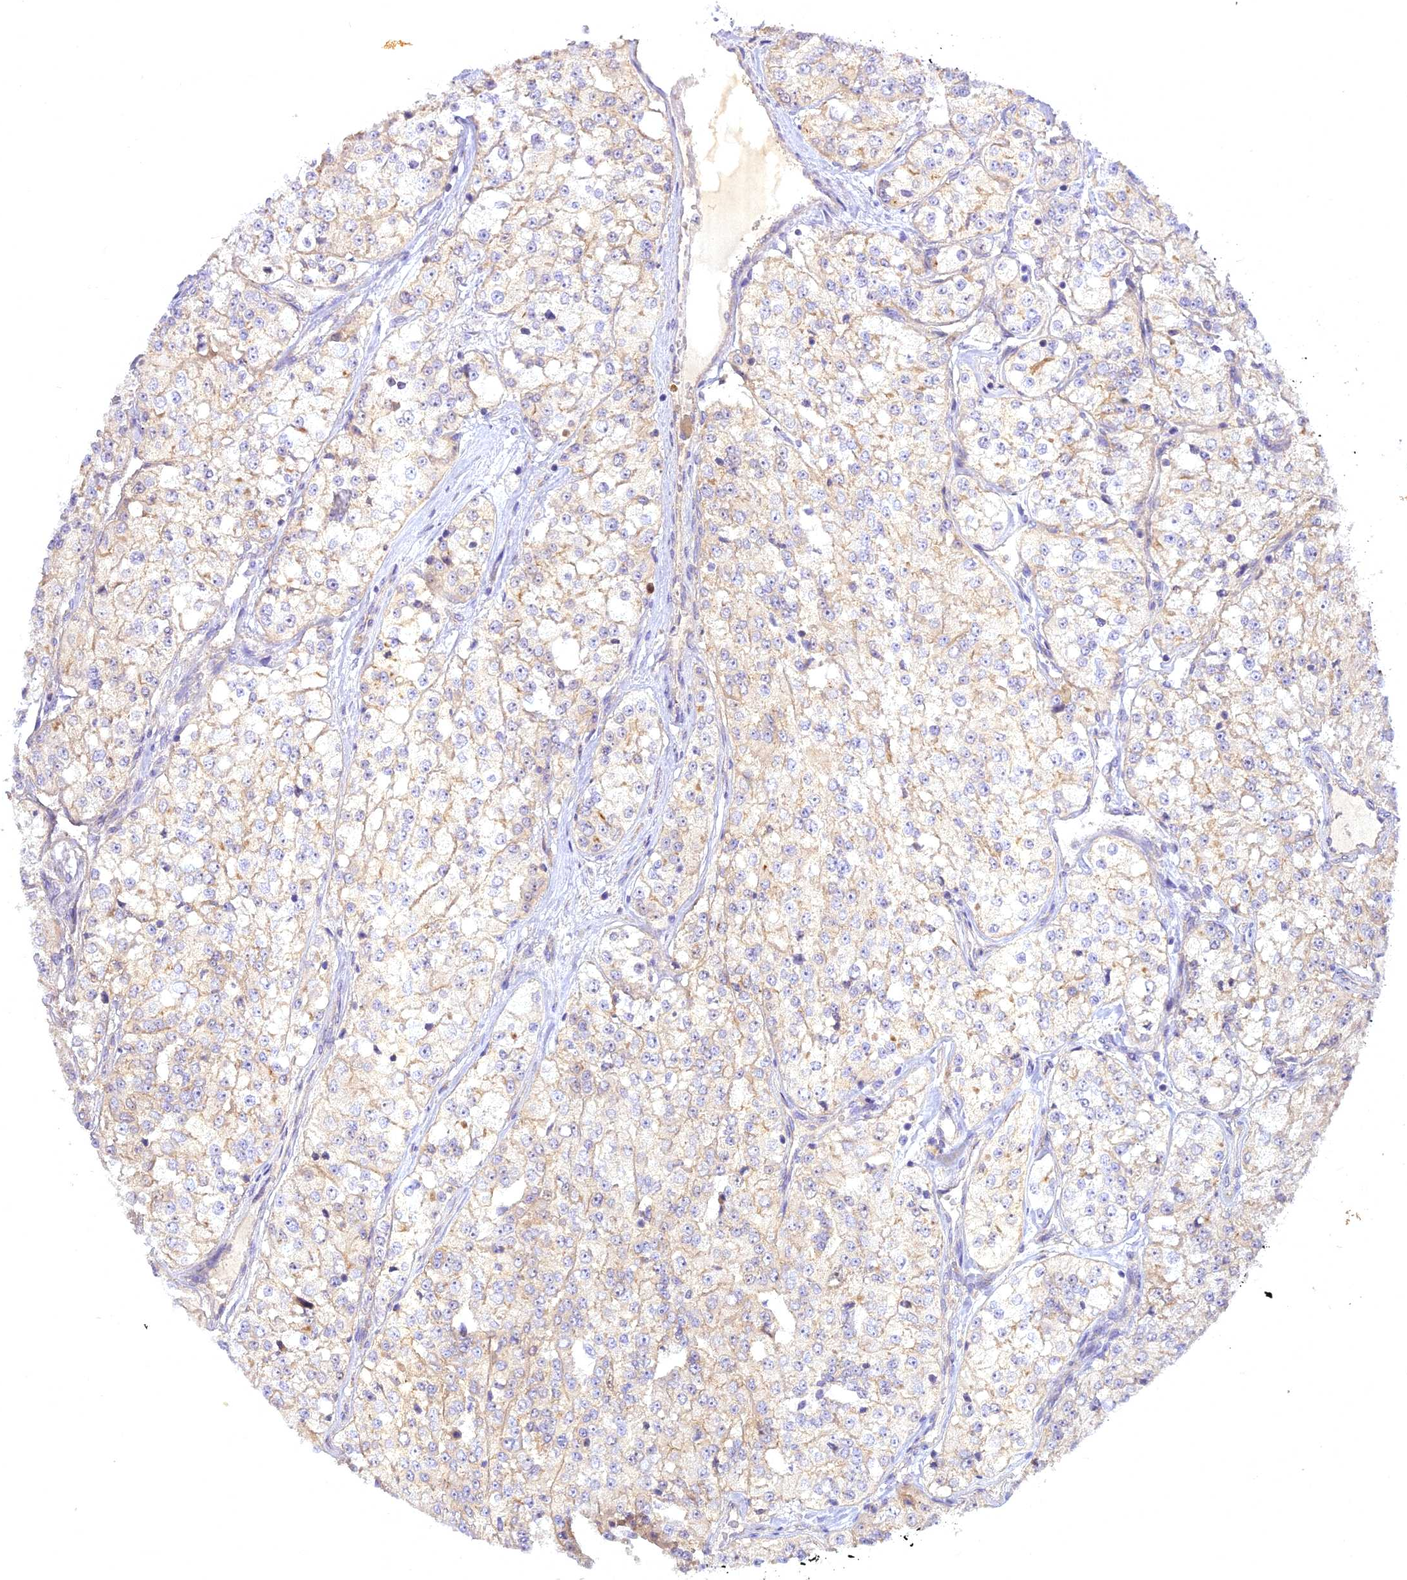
{"staining": {"intensity": "weak", "quantity": "<25%", "location": "cytoplasmic/membranous"}, "tissue": "renal cancer", "cell_type": "Tumor cells", "image_type": "cancer", "snomed": [{"axis": "morphology", "description": "Adenocarcinoma, NOS"}, {"axis": "topography", "description": "Kidney"}], "caption": "Tumor cells show no significant positivity in renal cancer (adenocarcinoma). The staining is performed using DAB brown chromogen with nuclei counter-stained in using hematoxylin.", "gene": "CENPV", "patient": {"sex": "female", "age": 63}}